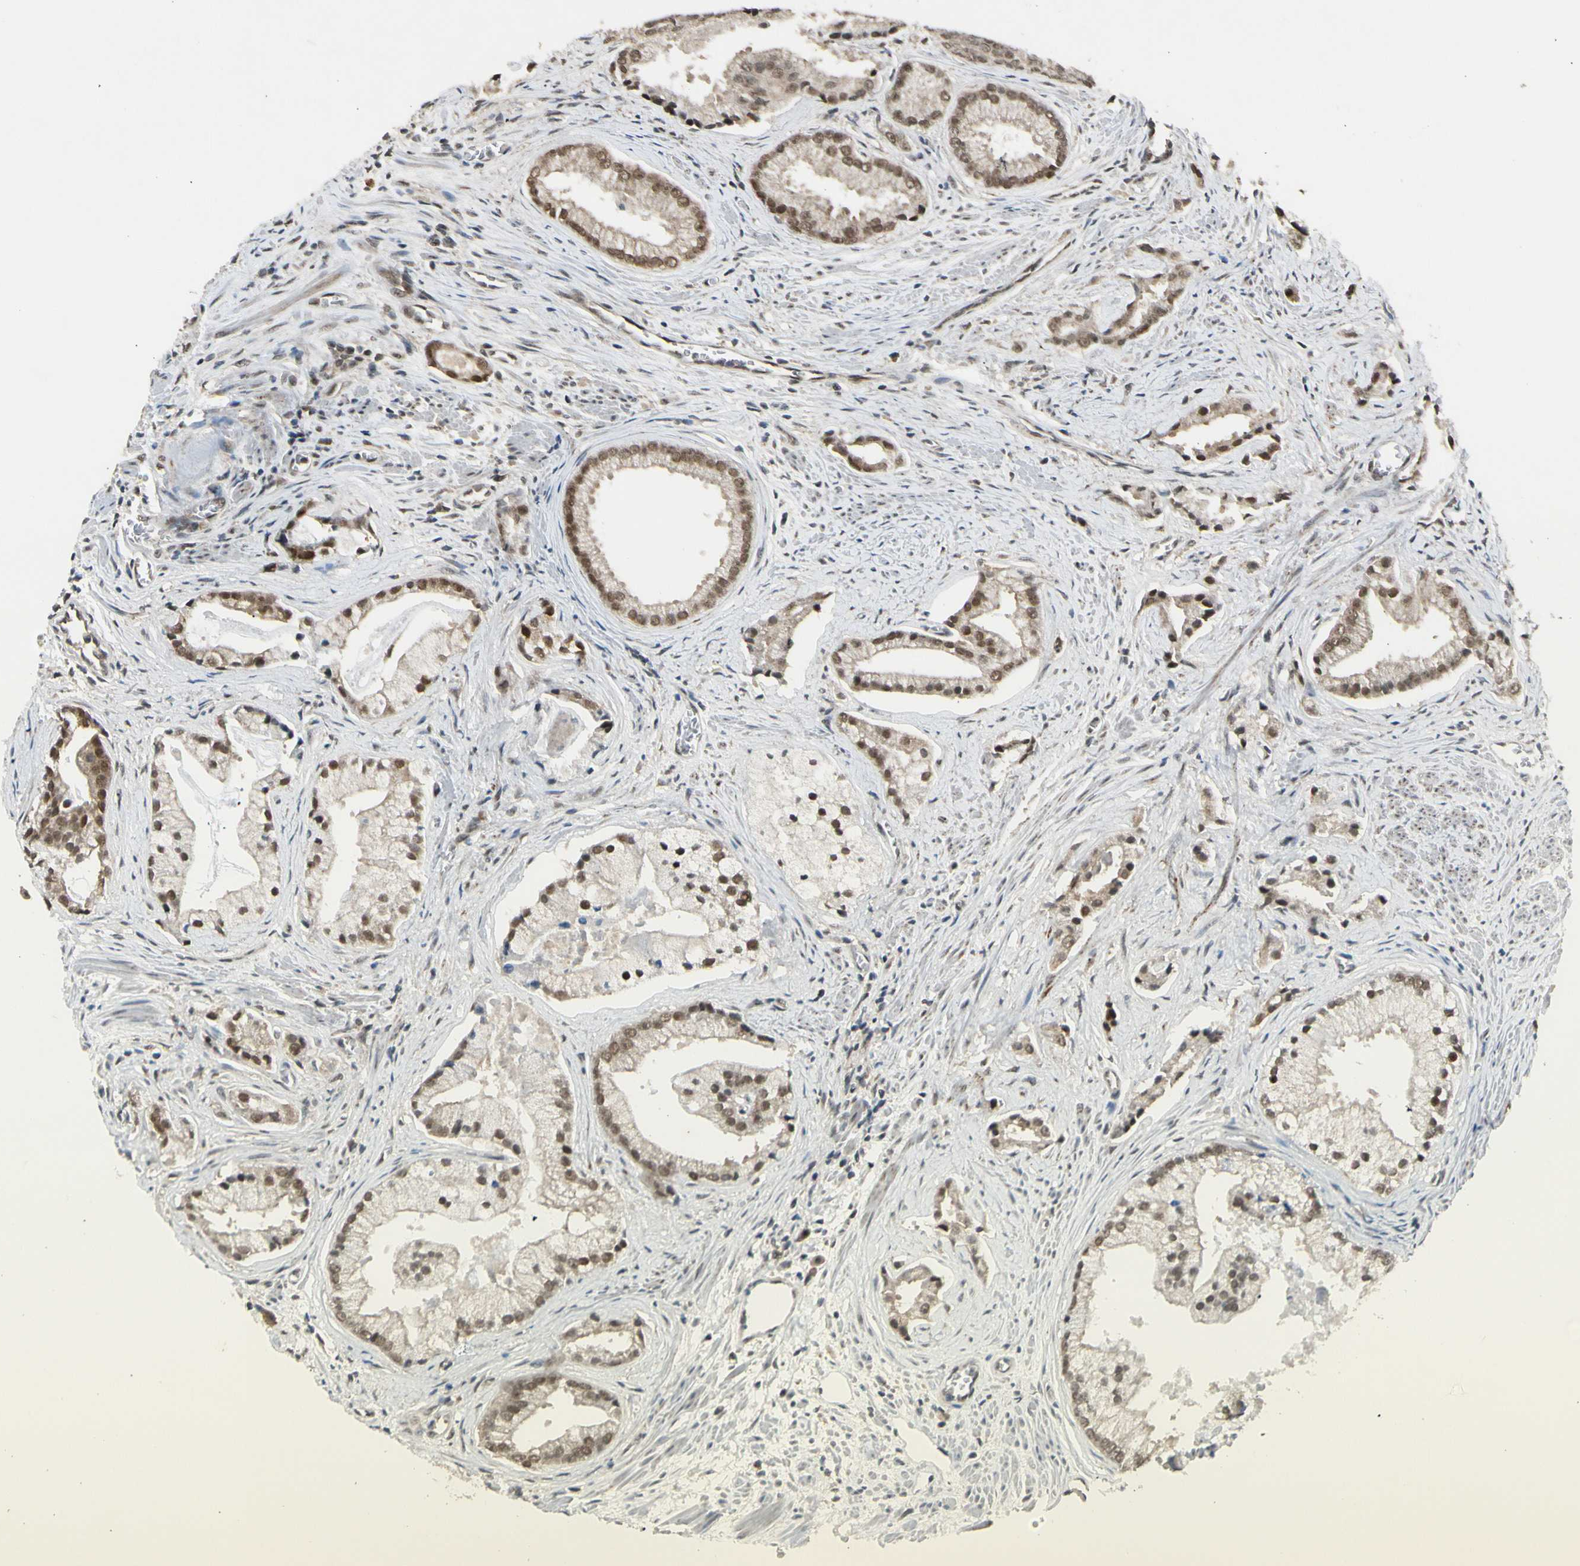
{"staining": {"intensity": "moderate", "quantity": ">75%", "location": "cytoplasmic/membranous,nuclear"}, "tissue": "prostate cancer", "cell_type": "Tumor cells", "image_type": "cancer", "snomed": [{"axis": "morphology", "description": "Adenocarcinoma, High grade"}, {"axis": "topography", "description": "Prostate"}], "caption": "Prostate cancer stained with IHC exhibits moderate cytoplasmic/membranous and nuclear staining in about >75% of tumor cells.", "gene": "ZNF135", "patient": {"sex": "male", "age": 67}}